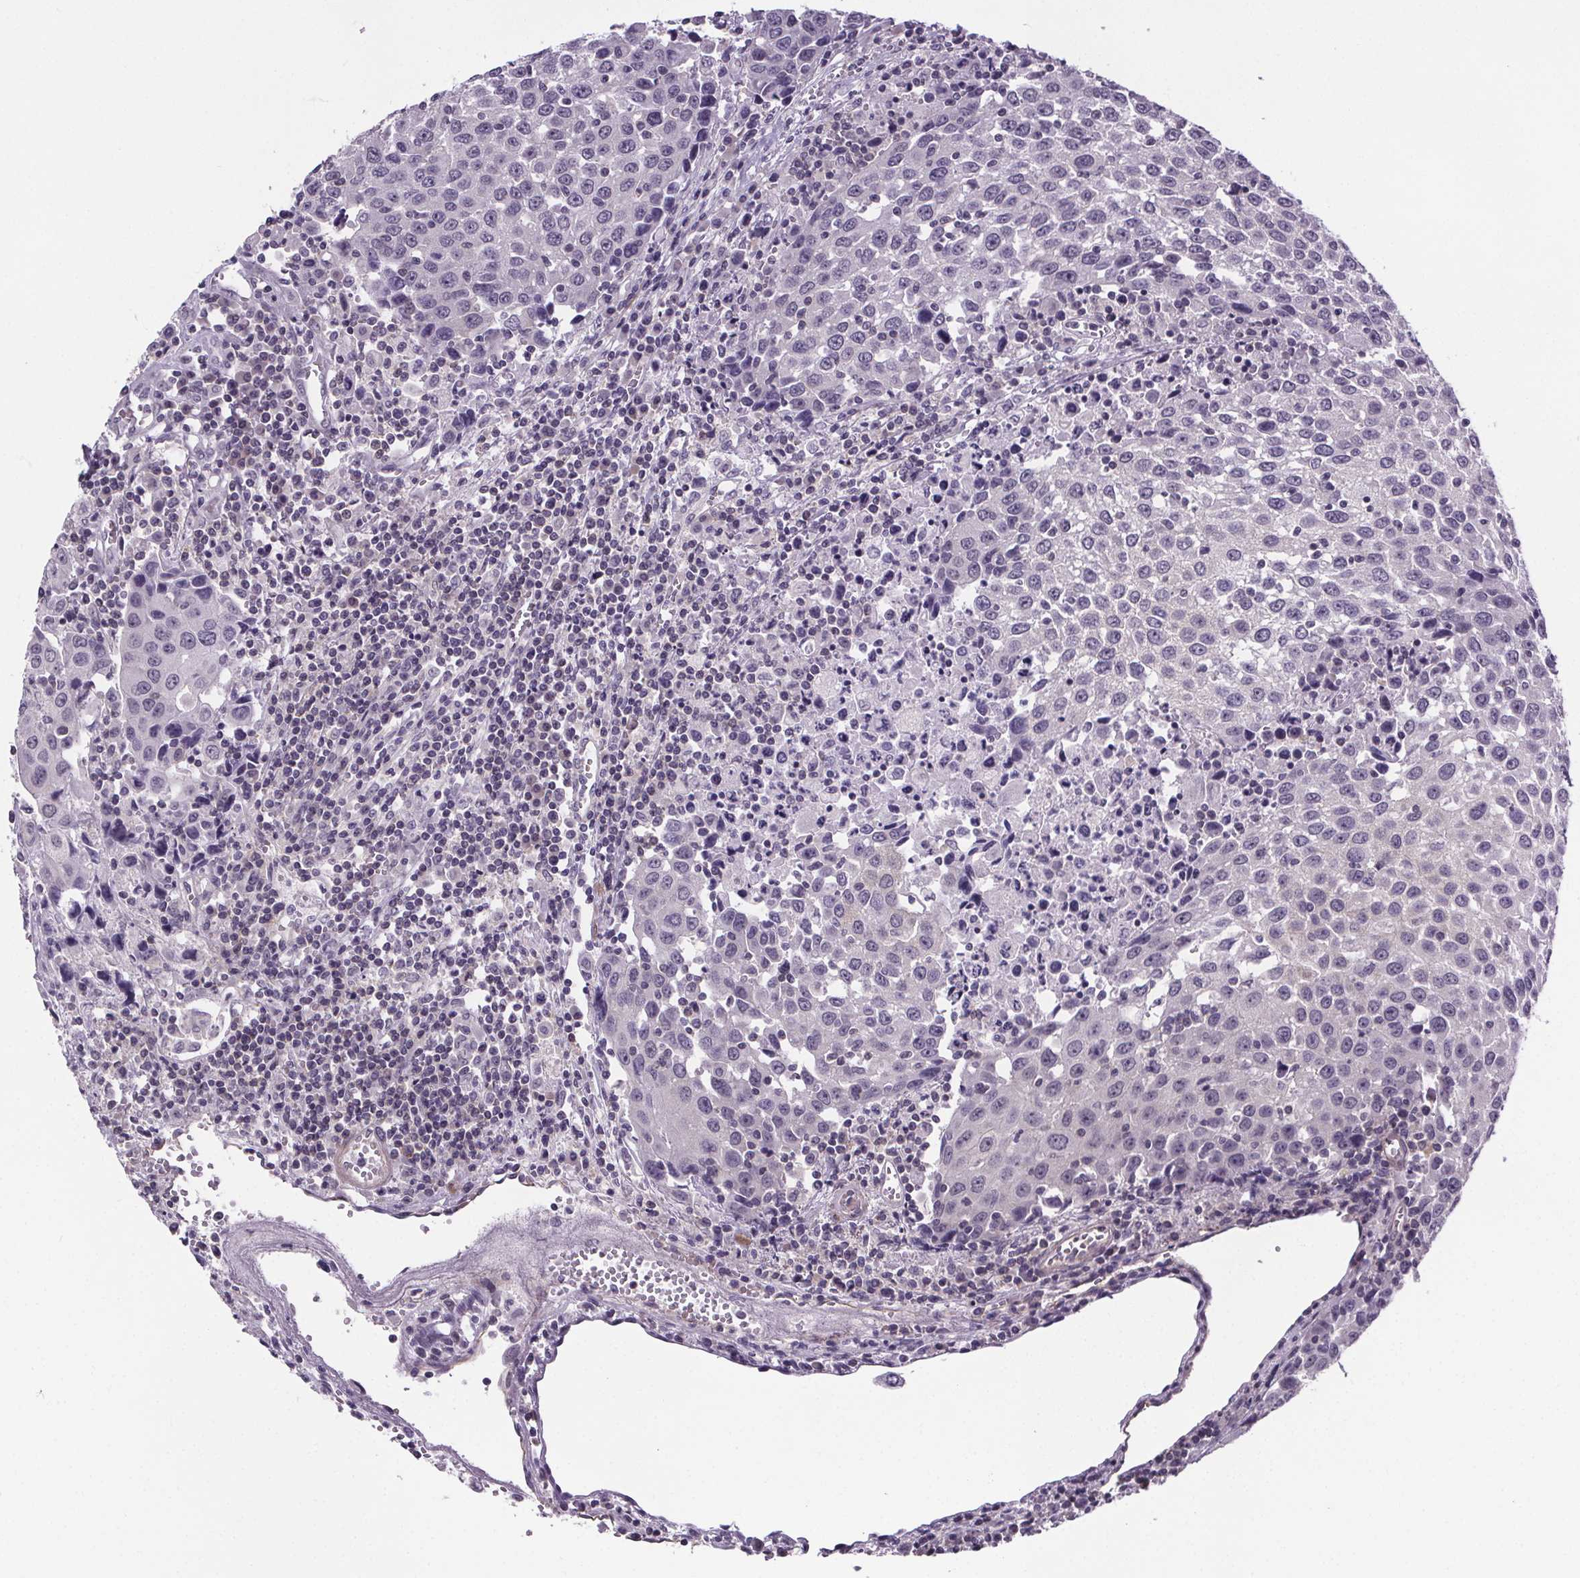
{"staining": {"intensity": "negative", "quantity": "none", "location": "none"}, "tissue": "urothelial cancer", "cell_type": "Tumor cells", "image_type": "cancer", "snomed": [{"axis": "morphology", "description": "Urothelial carcinoma, High grade"}, {"axis": "topography", "description": "Urinary bladder"}], "caption": "The image reveals no significant expression in tumor cells of urothelial cancer. (DAB (3,3'-diaminobenzidine) IHC visualized using brightfield microscopy, high magnification).", "gene": "TTC12", "patient": {"sex": "female", "age": 85}}